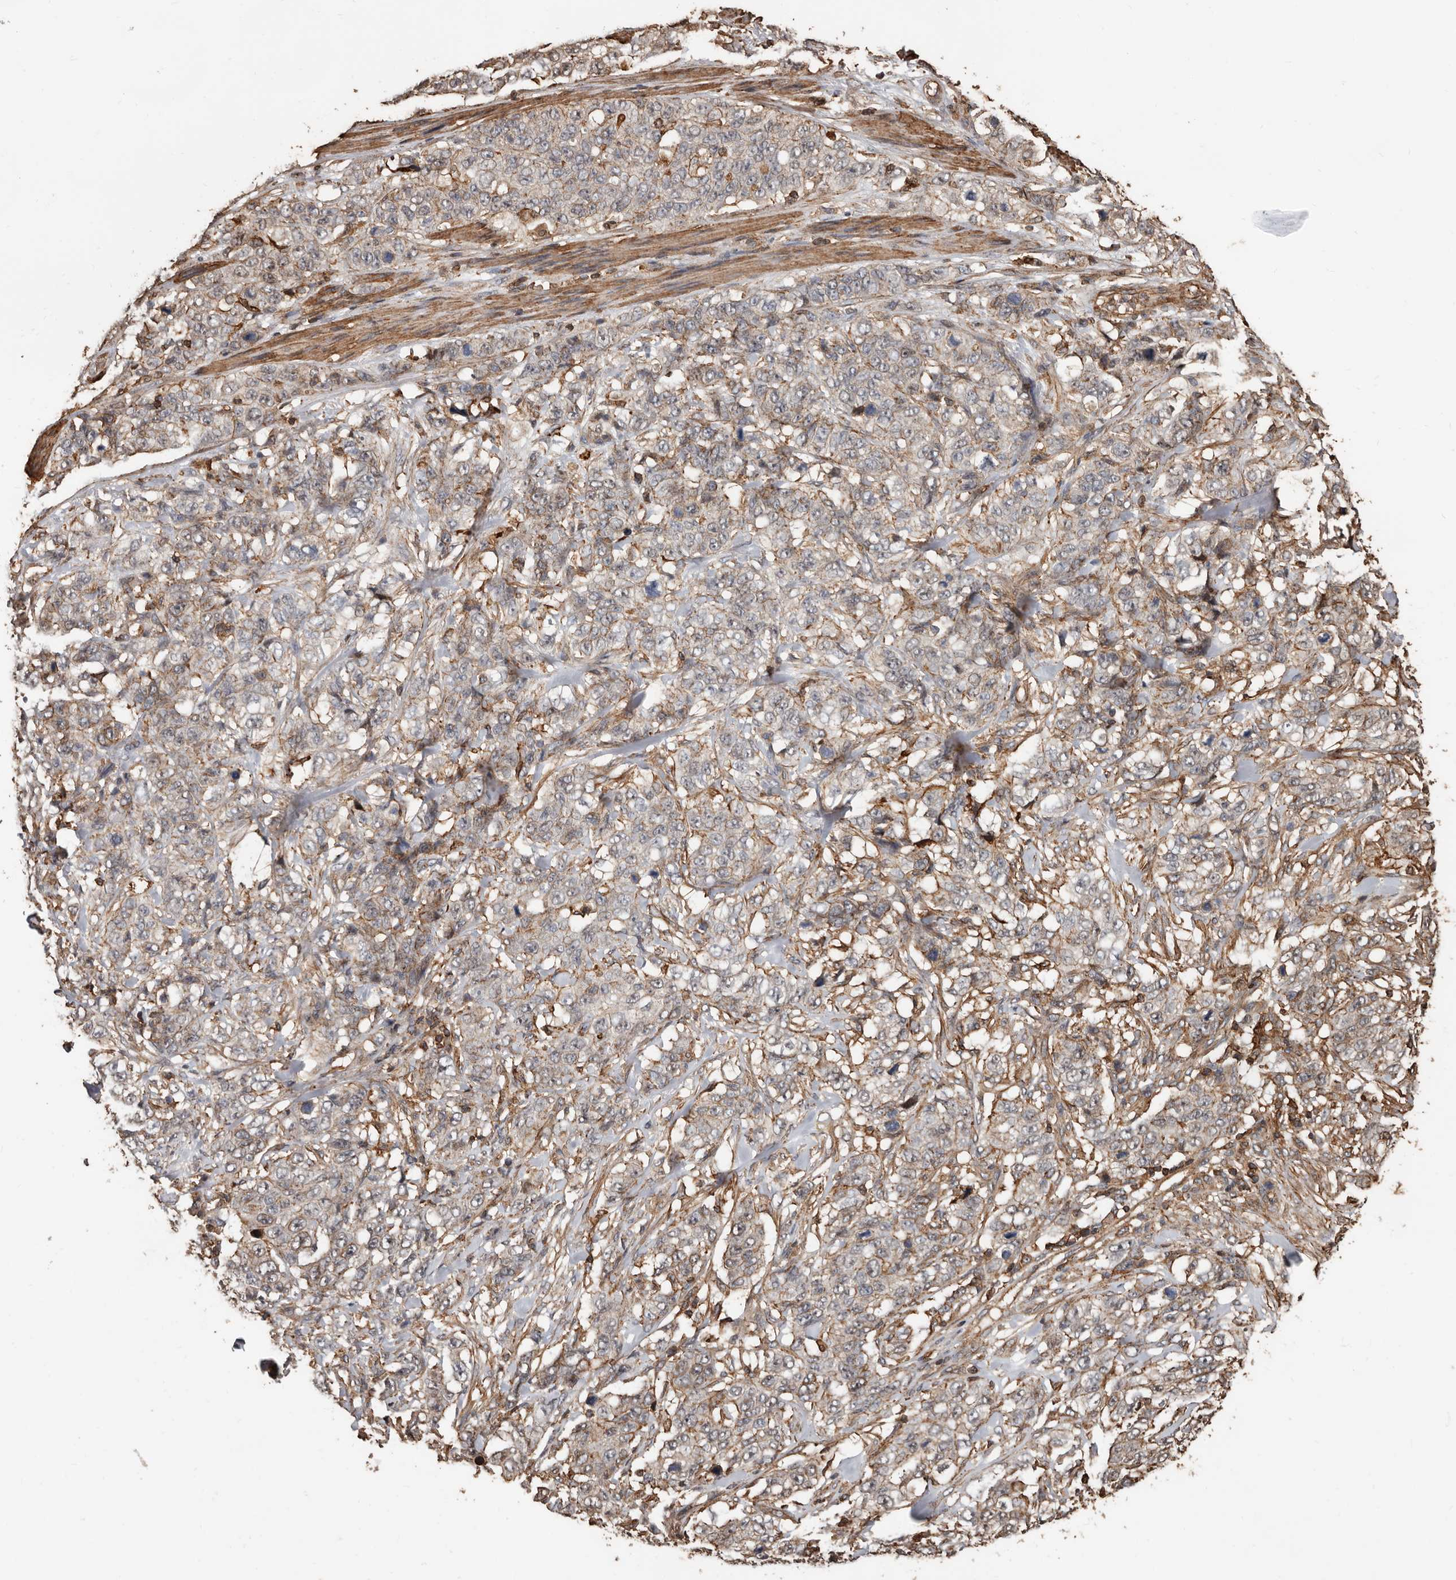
{"staining": {"intensity": "weak", "quantity": ">75%", "location": "cytoplasmic/membranous"}, "tissue": "stomach cancer", "cell_type": "Tumor cells", "image_type": "cancer", "snomed": [{"axis": "morphology", "description": "Adenocarcinoma, NOS"}, {"axis": "topography", "description": "Stomach"}], "caption": "Tumor cells exhibit low levels of weak cytoplasmic/membranous expression in about >75% of cells in adenocarcinoma (stomach). The staining was performed using DAB (3,3'-diaminobenzidine) to visualize the protein expression in brown, while the nuclei were stained in blue with hematoxylin (Magnification: 20x).", "gene": "GSK3A", "patient": {"sex": "male", "age": 48}}